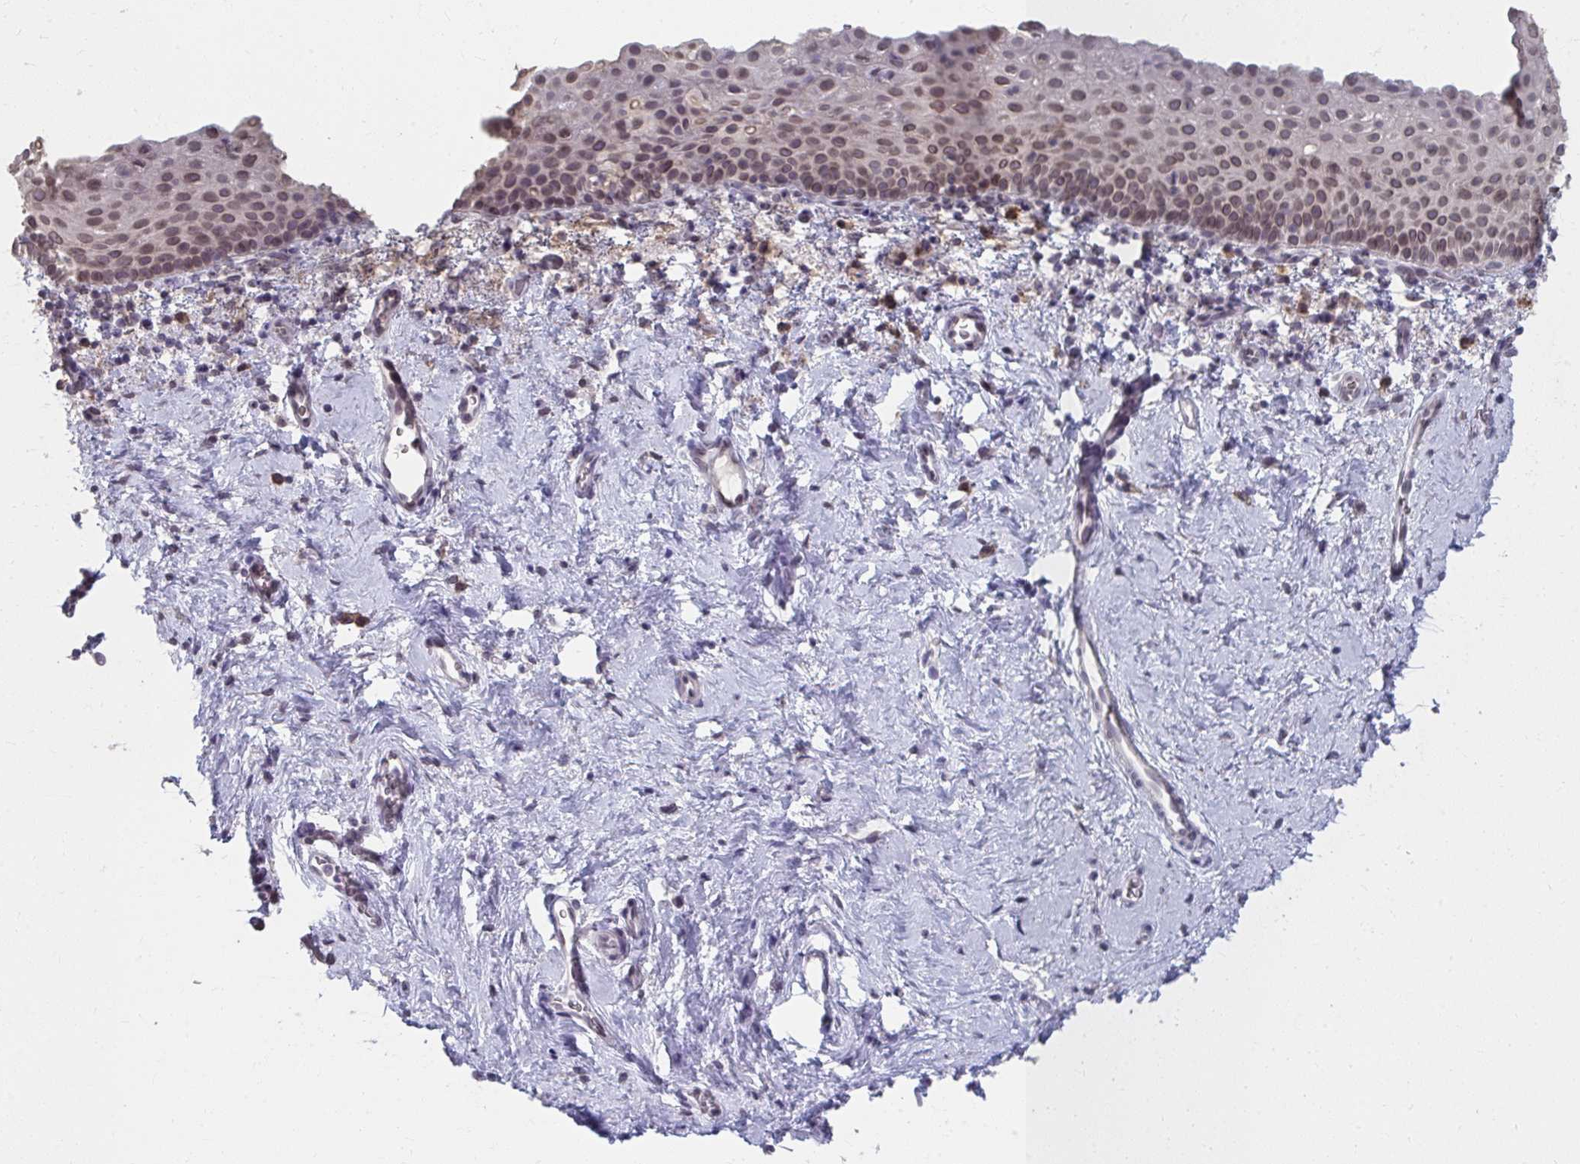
{"staining": {"intensity": "moderate", "quantity": ">75%", "location": "nuclear"}, "tissue": "vagina", "cell_type": "Squamous epithelial cells", "image_type": "normal", "snomed": [{"axis": "morphology", "description": "Normal tissue, NOS"}, {"axis": "topography", "description": "Vagina"}], "caption": "Brown immunohistochemical staining in normal vagina displays moderate nuclear positivity in about >75% of squamous epithelial cells.", "gene": "NUP133", "patient": {"sex": "female", "age": 61}}